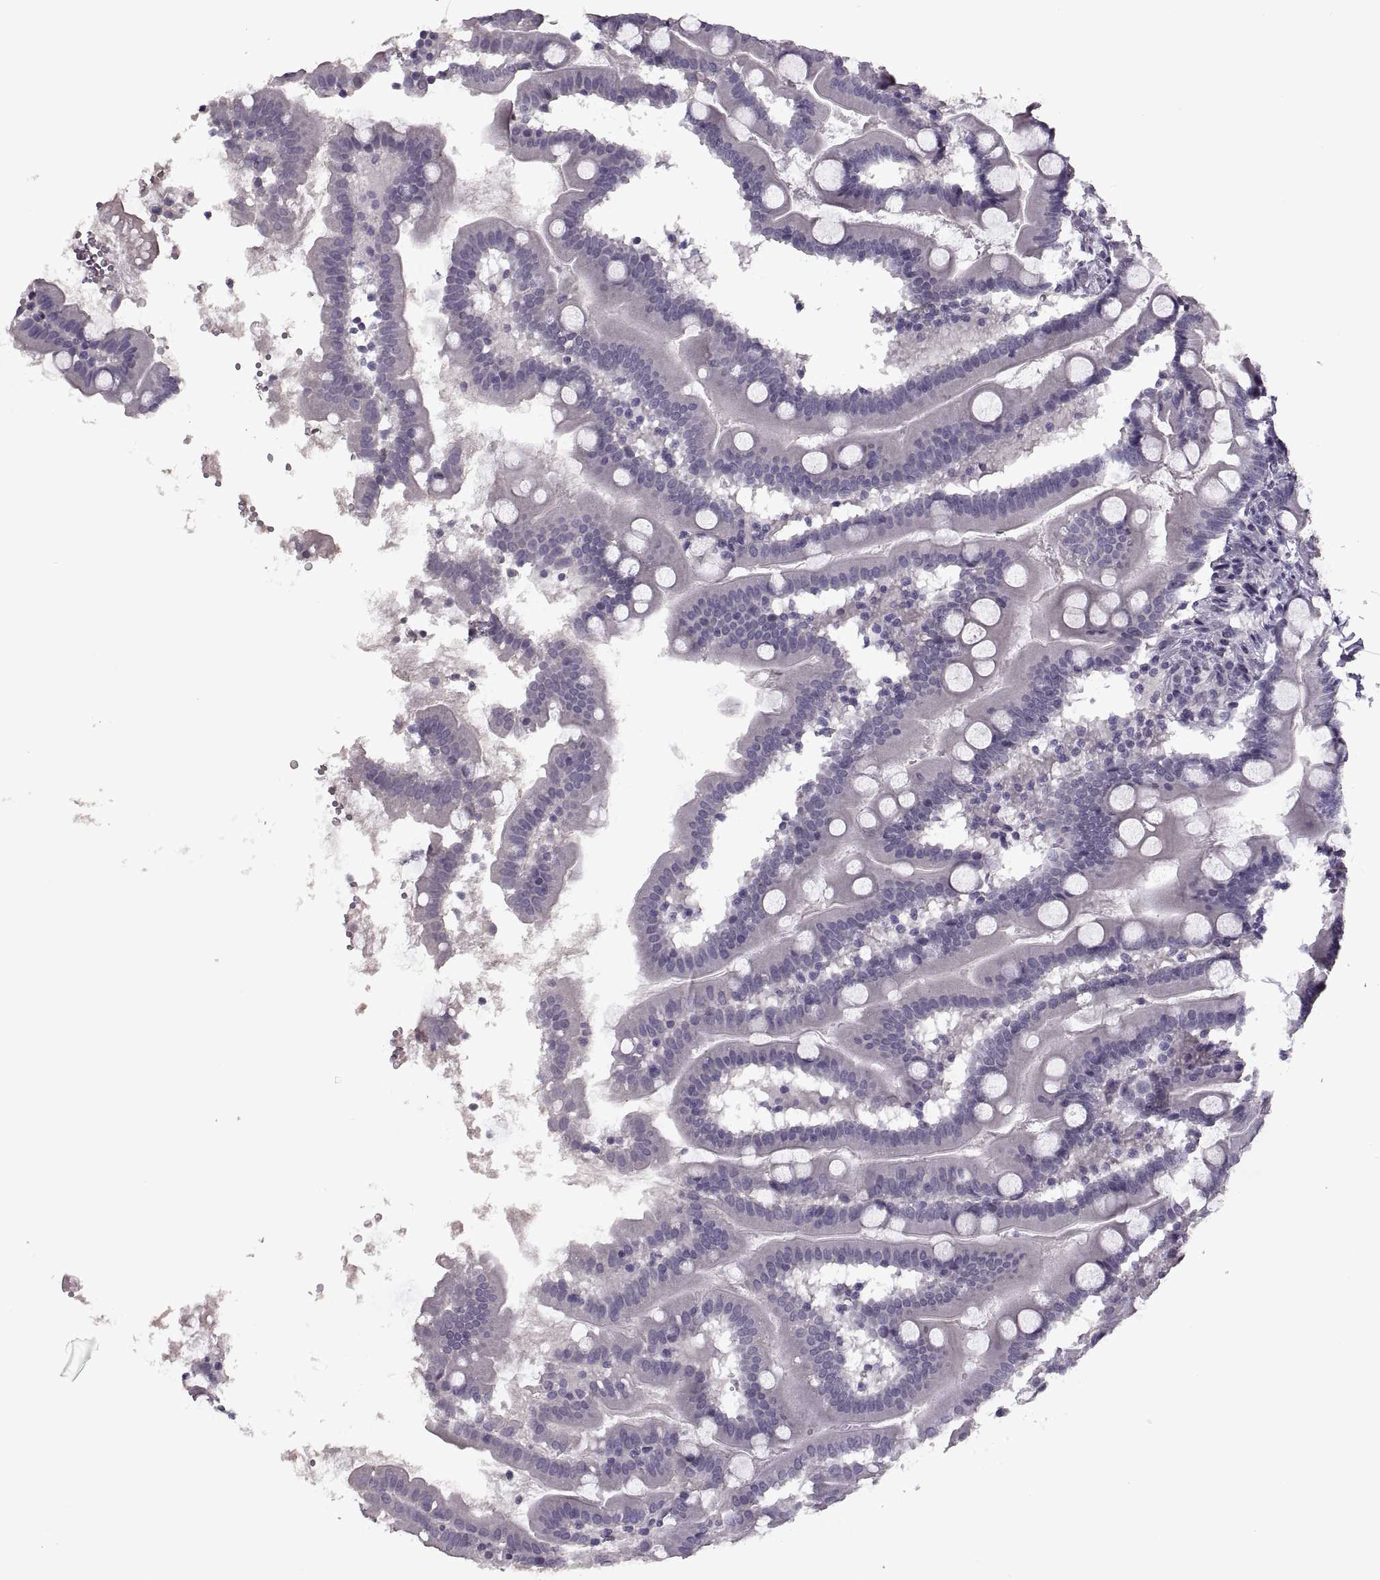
{"staining": {"intensity": "negative", "quantity": "none", "location": "none"}, "tissue": "small intestine", "cell_type": "Glandular cells", "image_type": "normal", "snomed": [{"axis": "morphology", "description": "Normal tissue, NOS"}, {"axis": "topography", "description": "Small intestine"}], "caption": "Protein analysis of normal small intestine shows no significant staining in glandular cells. (Brightfield microscopy of DAB (3,3'-diaminobenzidine) immunohistochemistry (IHC) at high magnification).", "gene": "PAGE2B", "patient": {"sex": "female", "age": 44}}